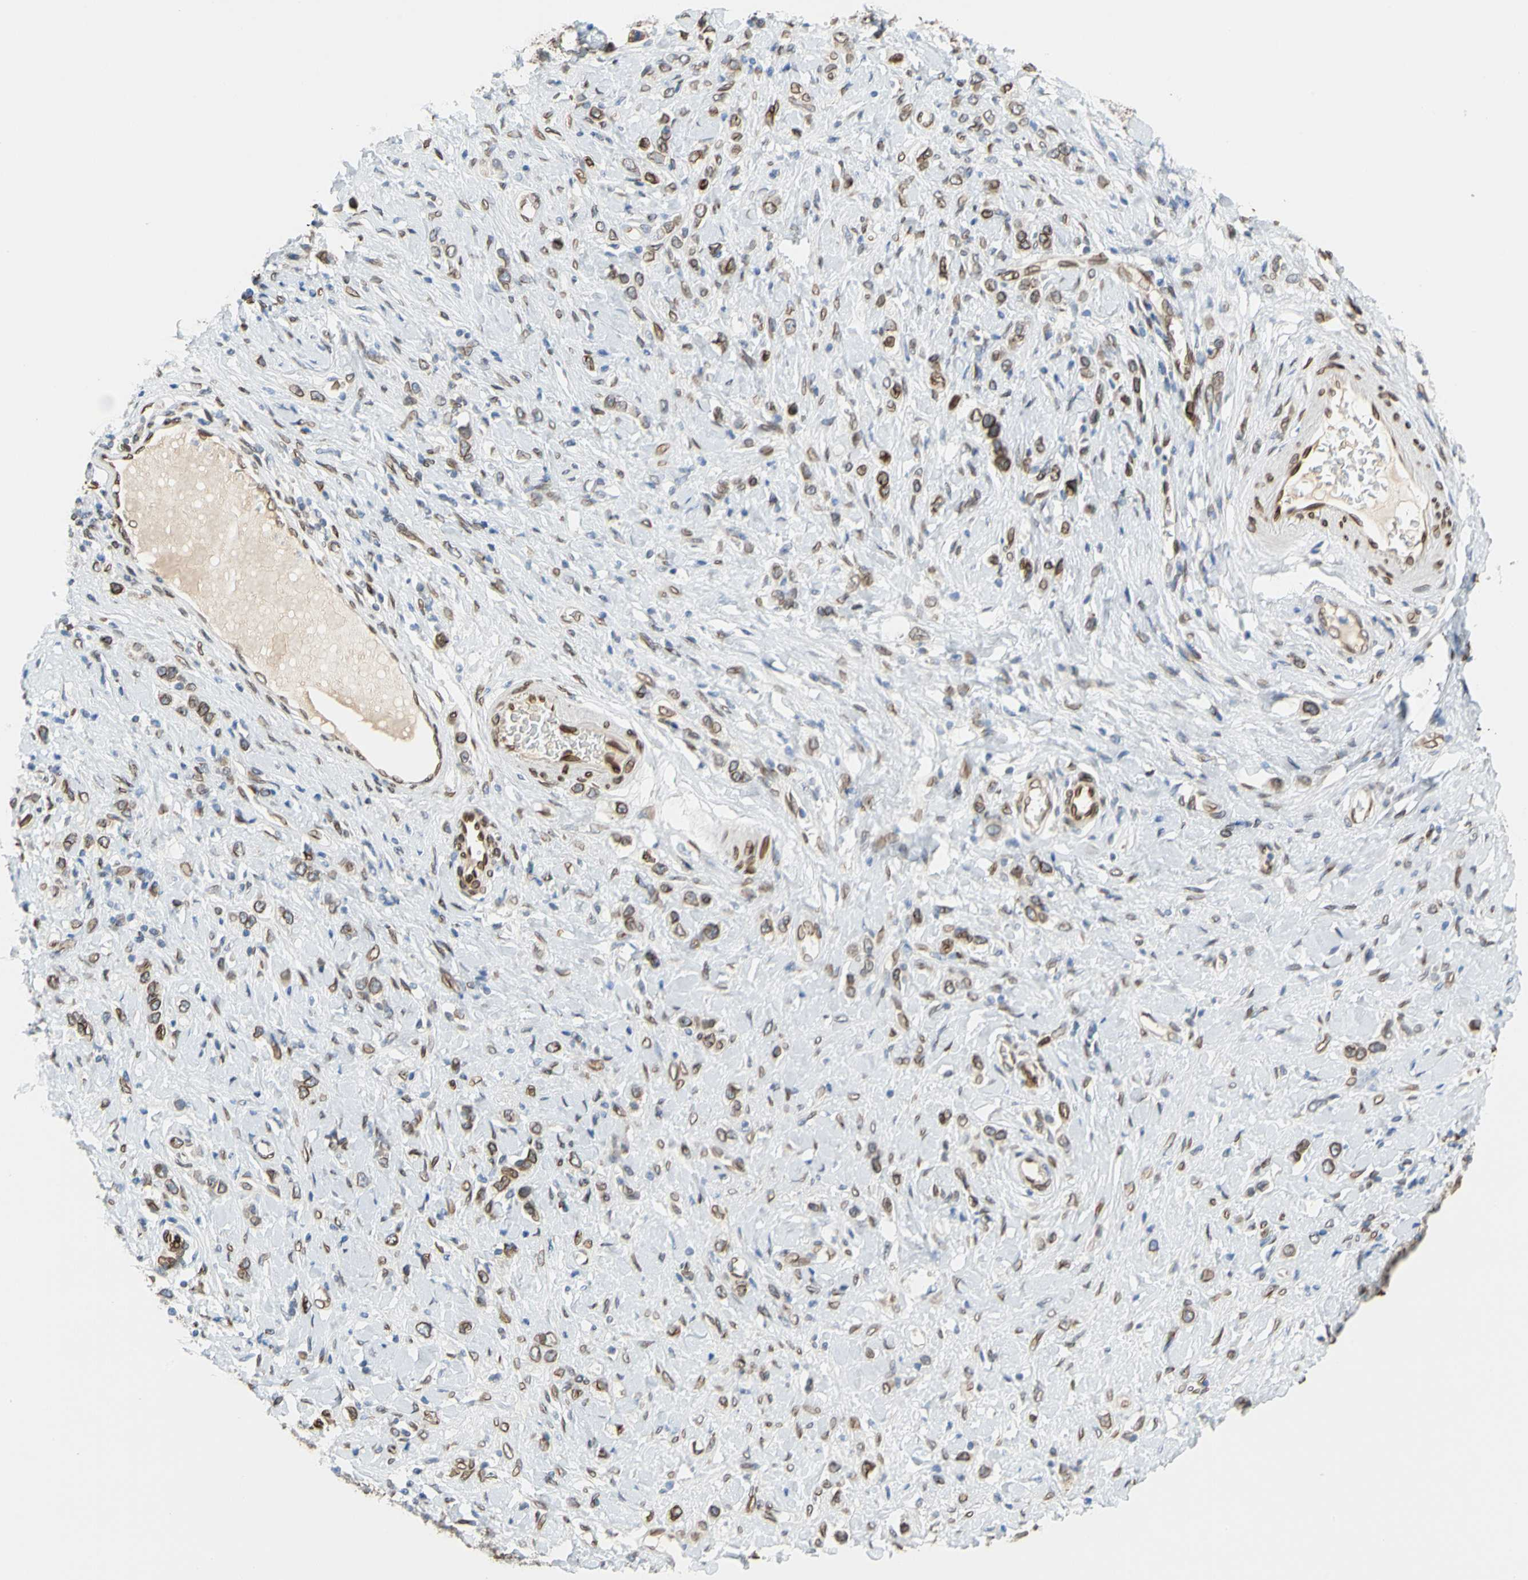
{"staining": {"intensity": "moderate", "quantity": ">75%", "location": "cytoplasmic/membranous,nuclear"}, "tissue": "stomach cancer", "cell_type": "Tumor cells", "image_type": "cancer", "snomed": [{"axis": "morphology", "description": "Normal tissue, NOS"}, {"axis": "morphology", "description": "Adenocarcinoma, NOS"}, {"axis": "topography", "description": "Stomach, upper"}, {"axis": "topography", "description": "Stomach"}], "caption": "Human stomach adenocarcinoma stained with a protein marker shows moderate staining in tumor cells.", "gene": "SUN1", "patient": {"sex": "female", "age": 65}}